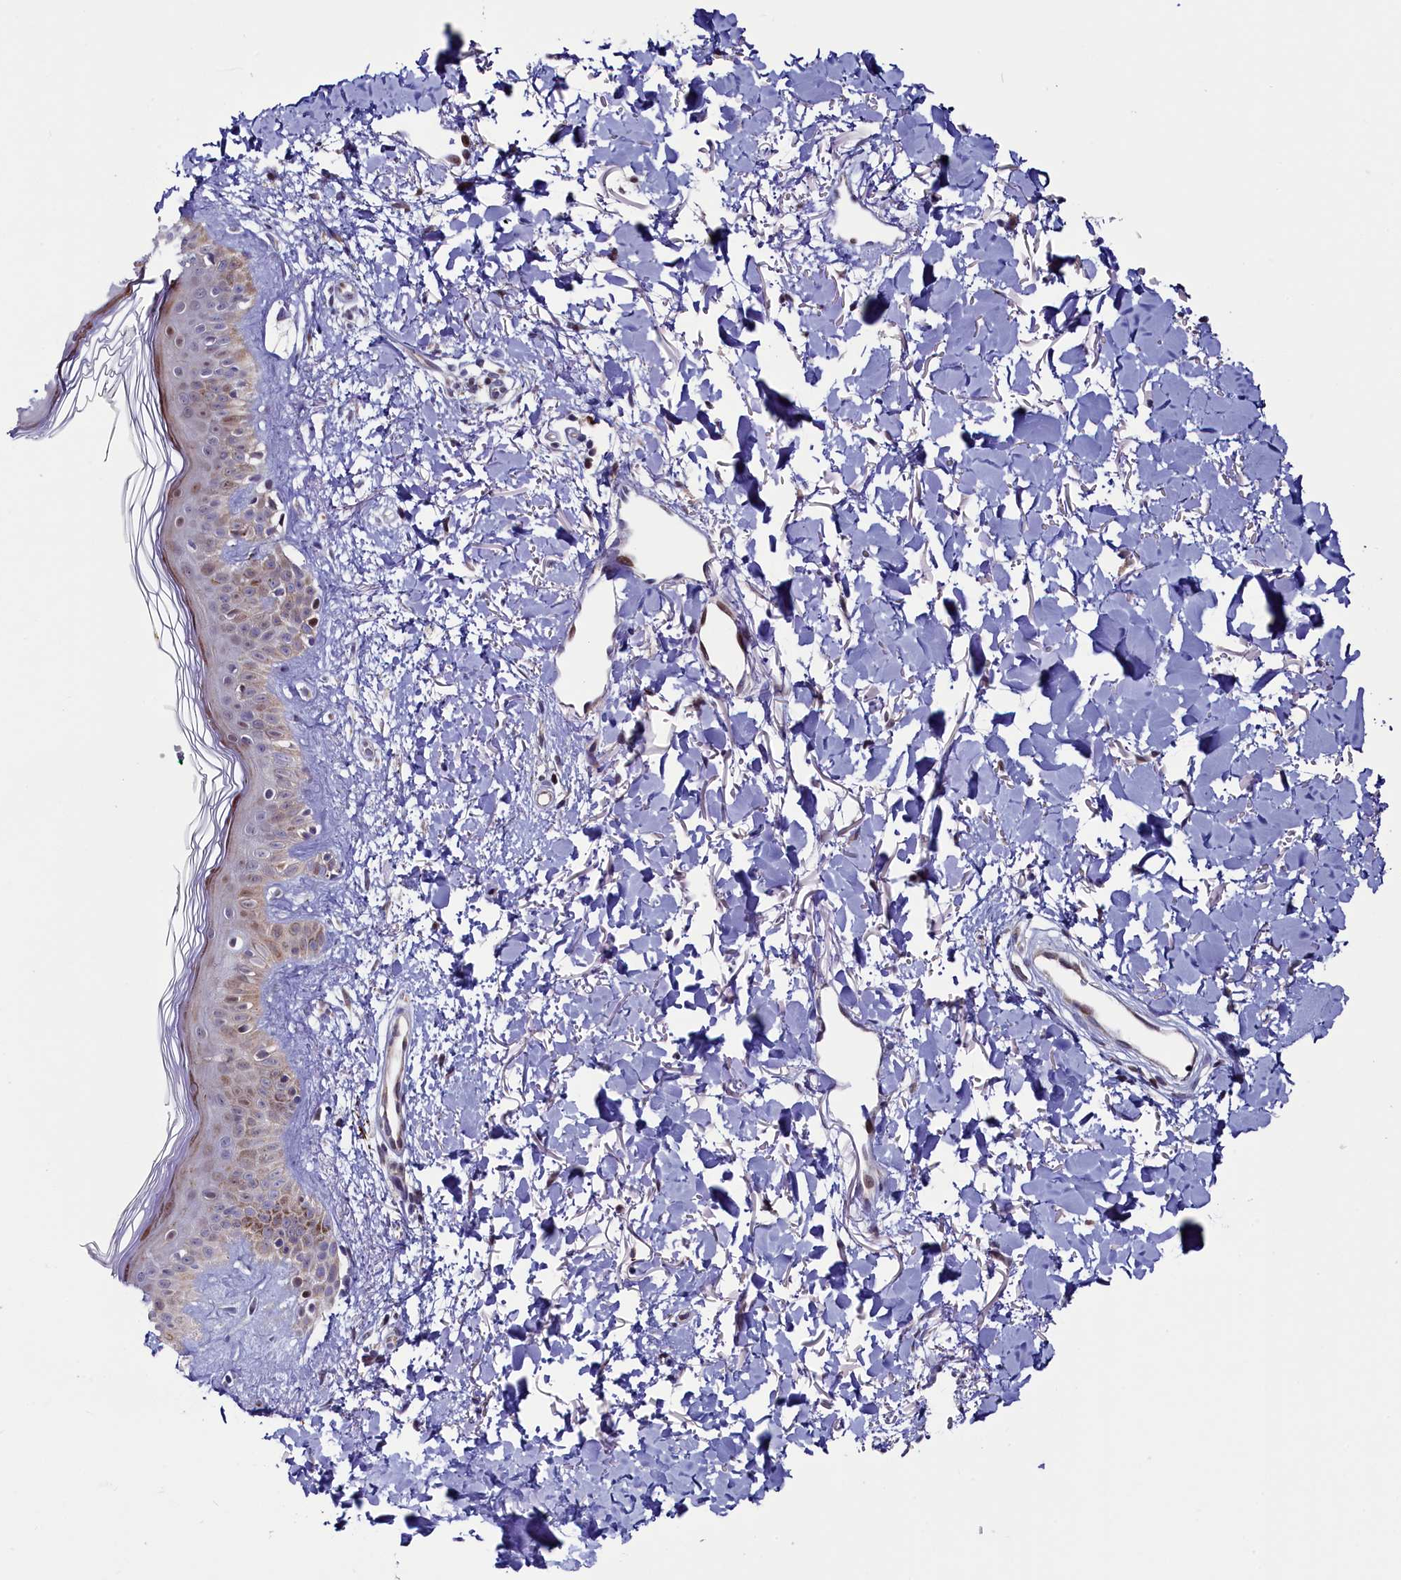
{"staining": {"intensity": "negative", "quantity": "none", "location": "none"}, "tissue": "skin", "cell_type": "Fibroblasts", "image_type": "normal", "snomed": [{"axis": "morphology", "description": "Normal tissue, NOS"}, {"axis": "topography", "description": "Skin"}], "caption": "Histopathology image shows no significant protein expression in fibroblasts of normal skin. (DAB (3,3'-diaminobenzidine) IHC with hematoxylin counter stain).", "gene": "CIAPIN1", "patient": {"sex": "female", "age": 58}}